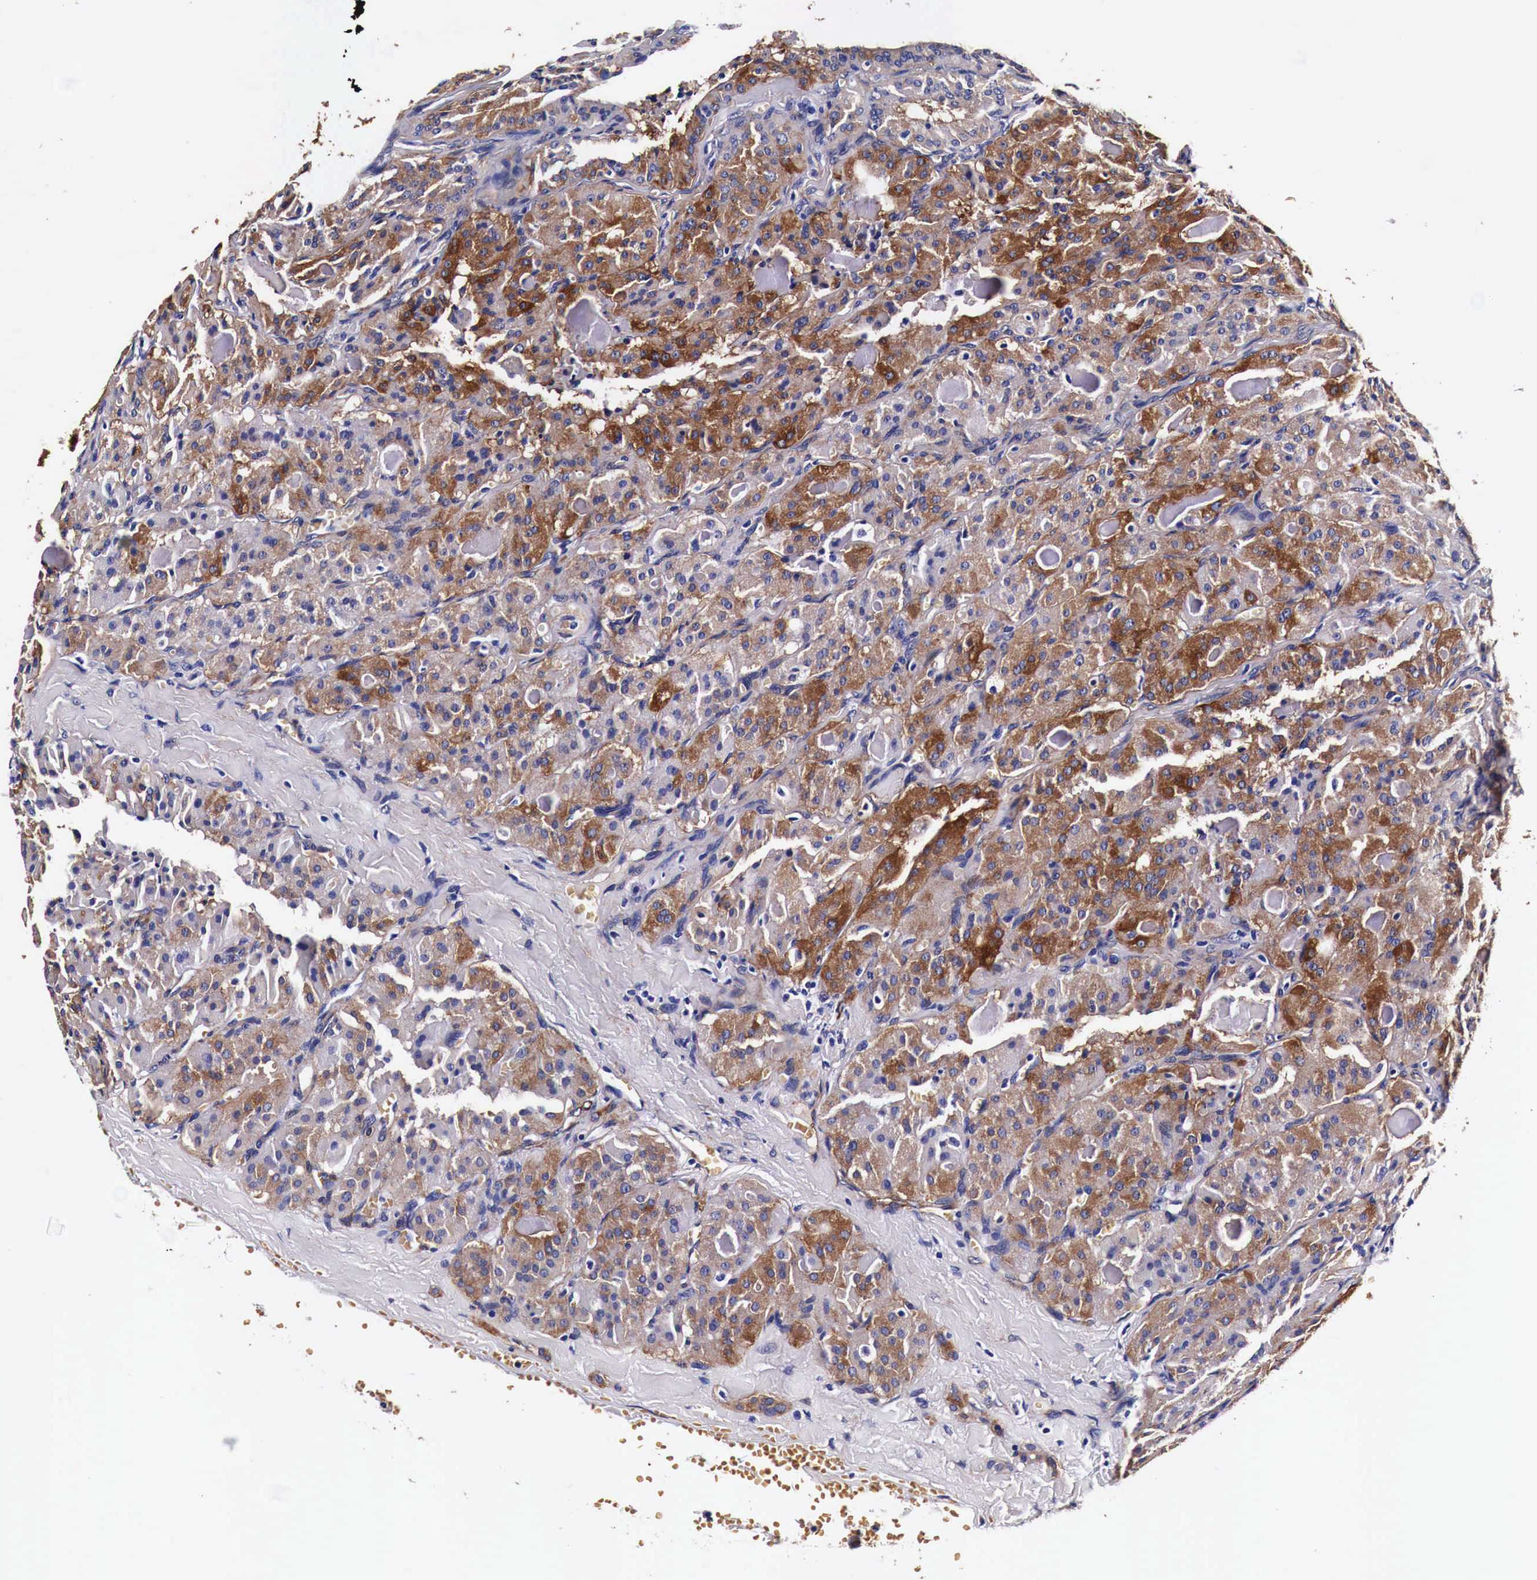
{"staining": {"intensity": "strong", "quantity": "25%-75%", "location": "cytoplasmic/membranous"}, "tissue": "thyroid cancer", "cell_type": "Tumor cells", "image_type": "cancer", "snomed": [{"axis": "morphology", "description": "Carcinoma, NOS"}, {"axis": "topography", "description": "Thyroid gland"}], "caption": "Brown immunohistochemical staining in thyroid cancer displays strong cytoplasmic/membranous expression in approximately 25%-75% of tumor cells.", "gene": "HSPB1", "patient": {"sex": "male", "age": 76}}